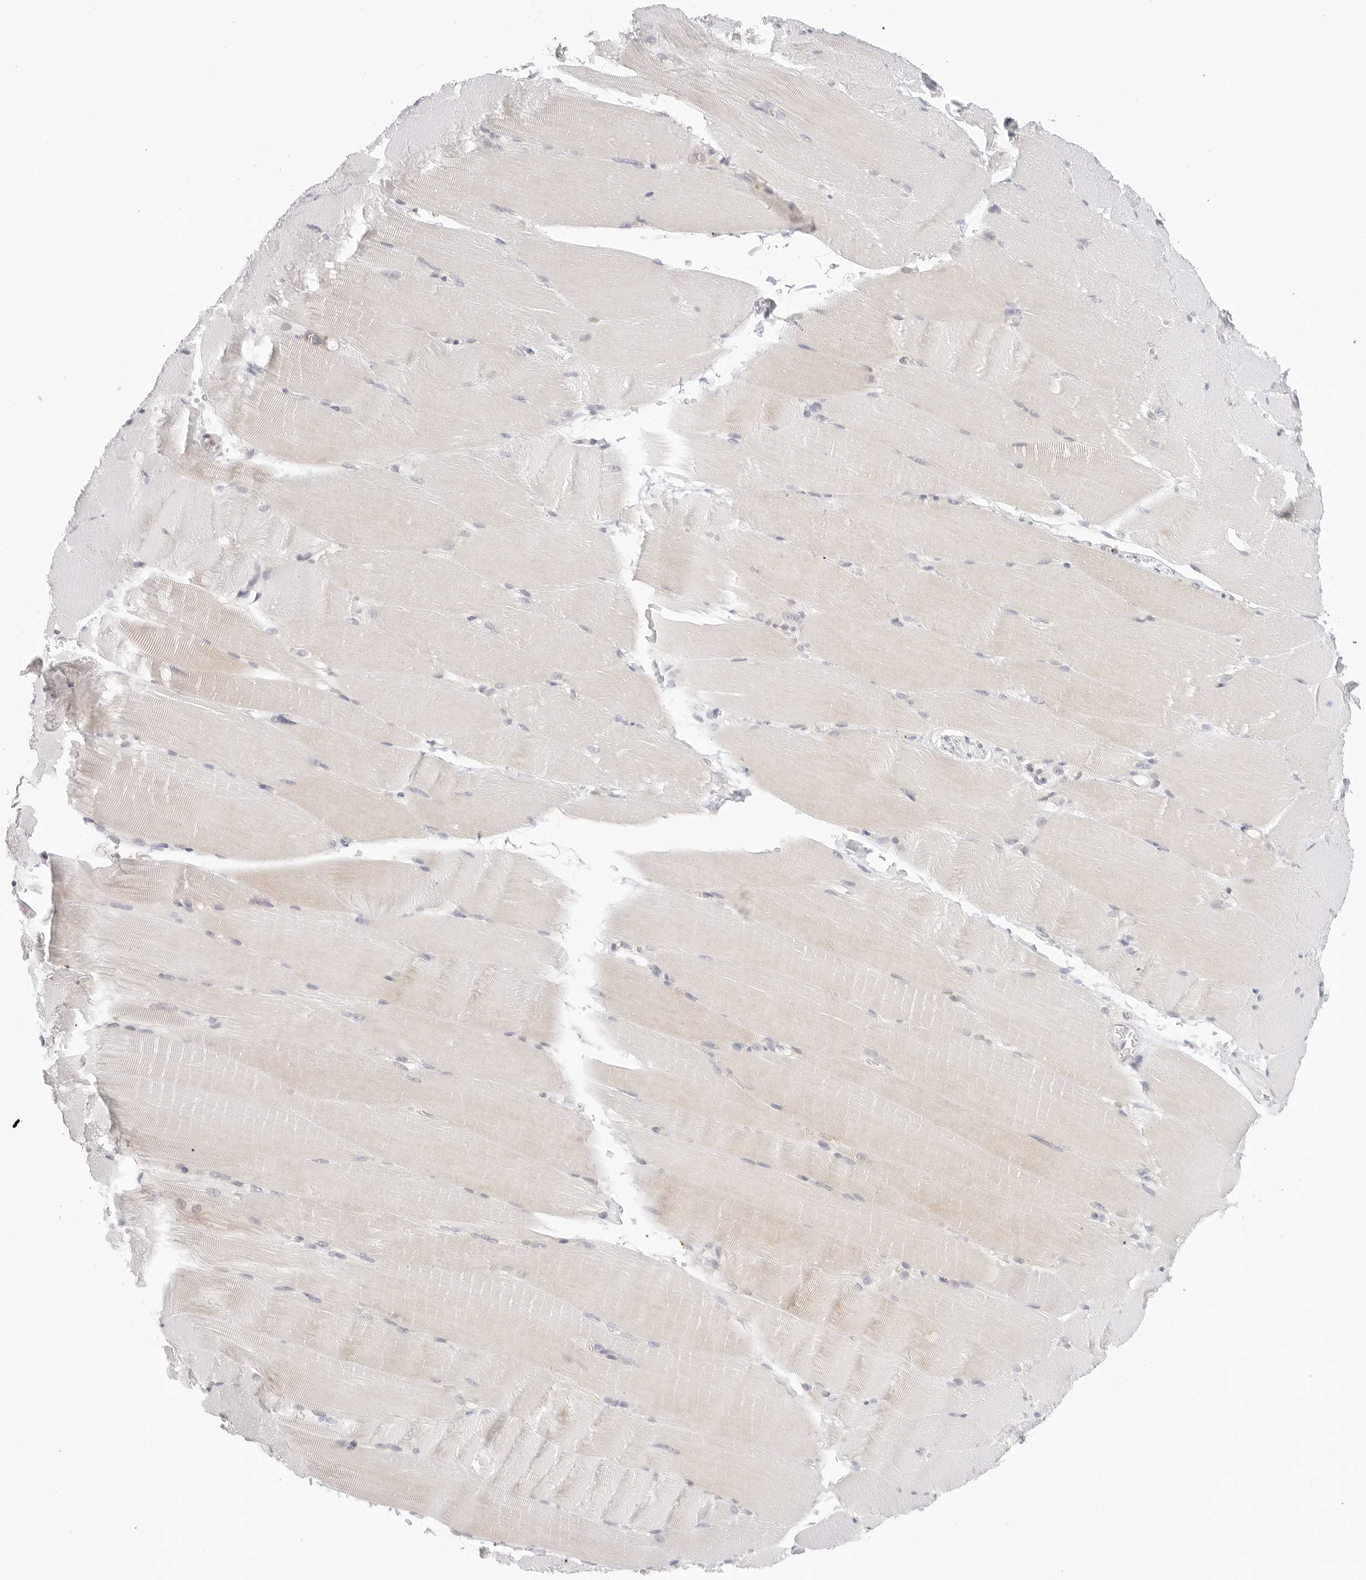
{"staining": {"intensity": "weak", "quantity": "<25%", "location": "cytoplasmic/membranous"}, "tissue": "skeletal muscle", "cell_type": "Myocytes", "image_type": "normal", "snomed": [{"axis": "morphology", "description": "Normal tissue, NOS"}, {"axis": "topography", "description": "Skeletal muscle"}, {"axis": "topography", "description": "Parathyroid gland"}], "caption": "This is a photomicrograph of immunohistochemistry staining of unremarkable skeletal muscle, which shows no positivity in myocytes. (Brightfield microscopy of DAB (3,3'-diaminobenzidine) immunohistochemistry (IHC) at high magnification).", "gene": "TCP1", "patient": {"sex": "female", "age": 37}}